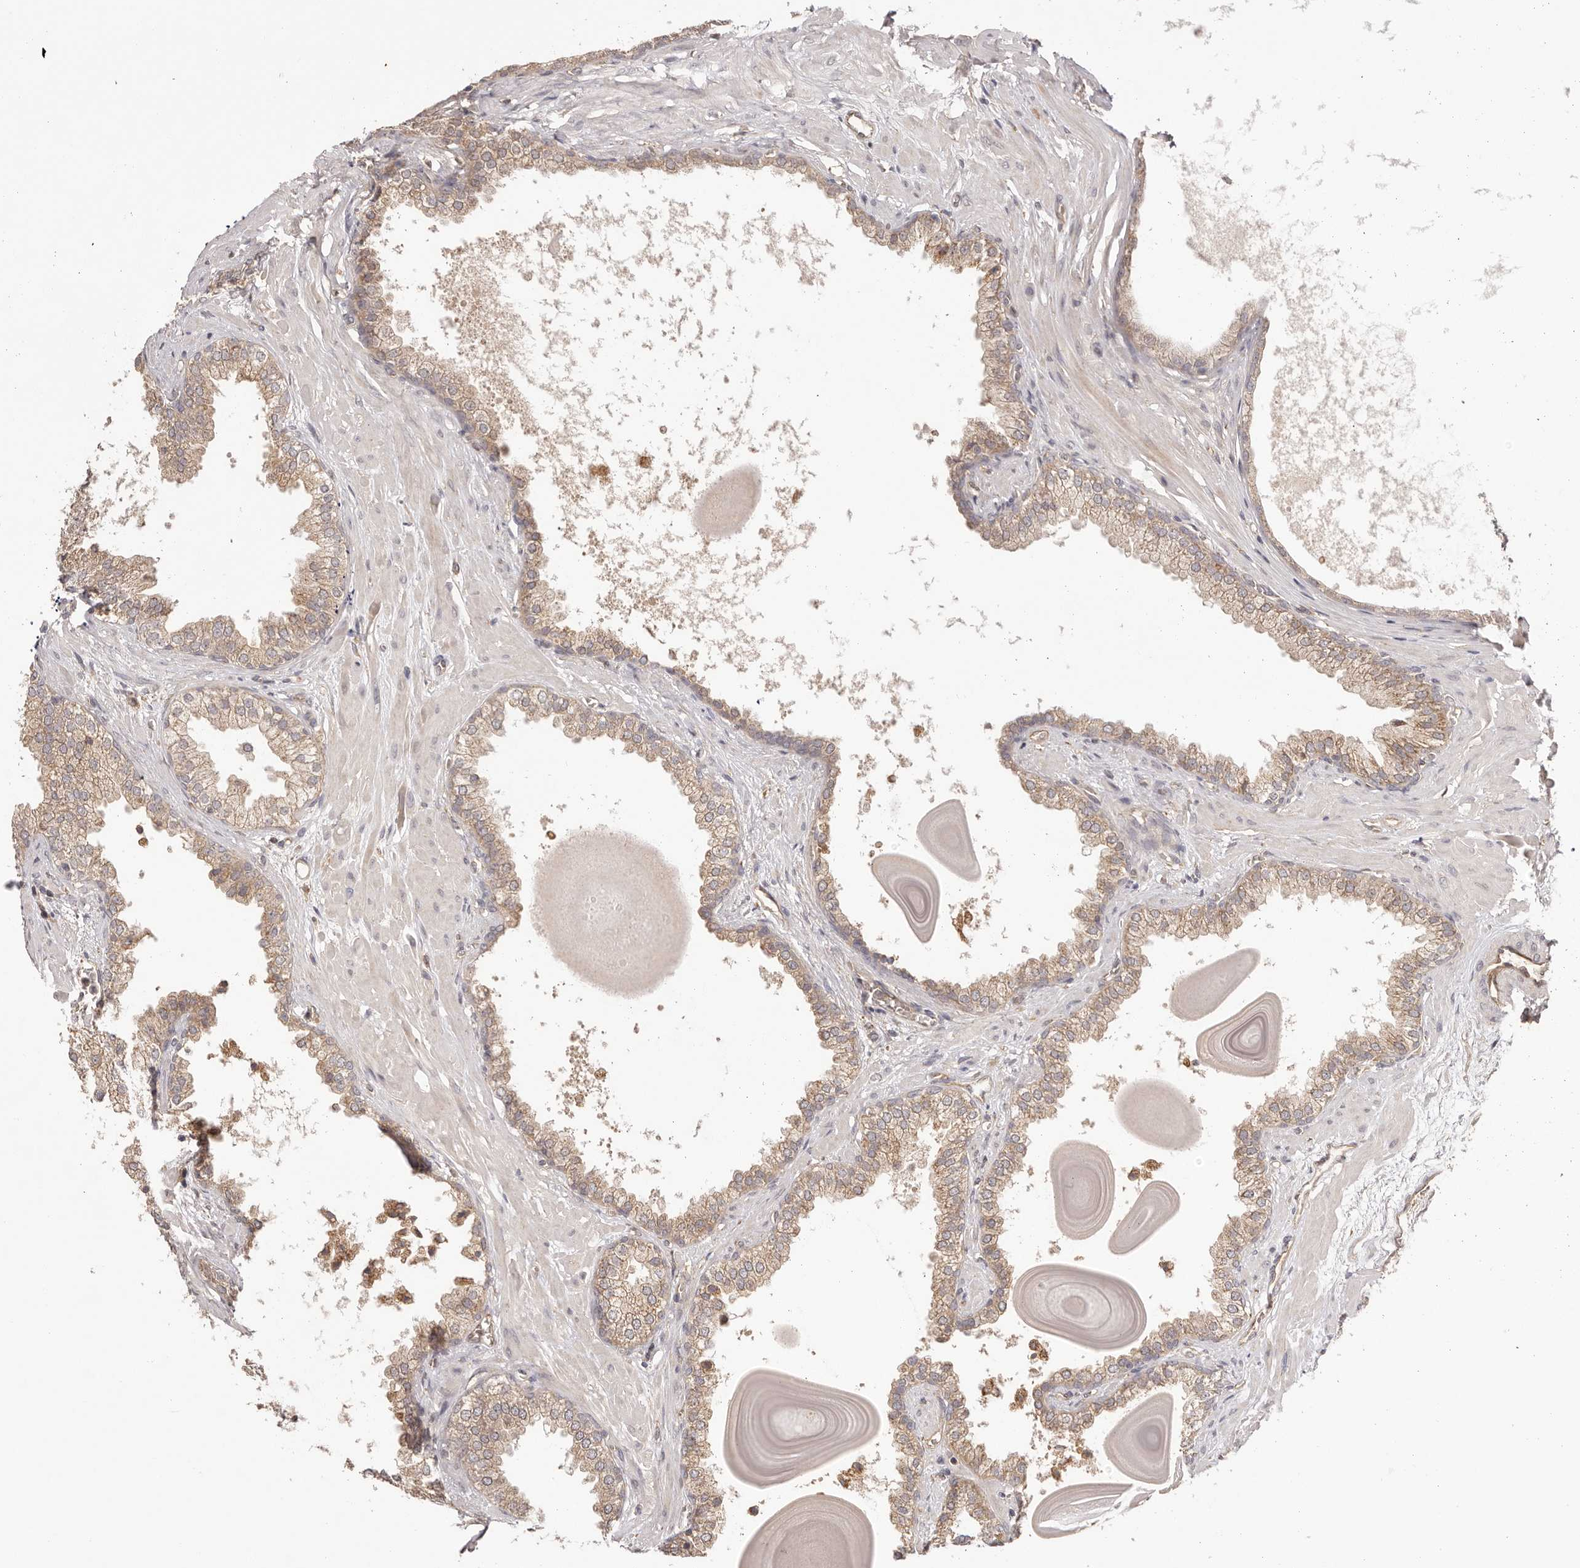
{"staining": {"intensity": "weak", "quantity": "25%-75%", "location": "cytoplasmic/membranous"}, "tissue": "prostate", "cell_type": "Glandular cells", "image_type": "normal", "snomed": [{"axis": "morphology", "description": "Normal tissue, NOS"}, {"axis": "topography", "description": "Prostate"}], "caption": "Protein expression analysis of normal human prostate reveals weak cytoplasmic/membranous expression in about 25%-75% of glandular cells. (Stains: DAB in brown, nuclei in blue, Microscopy: brightfield microscopy at high magnification).", "gene": "UBR2", "patient": {"sex": "male", "age": 48}}